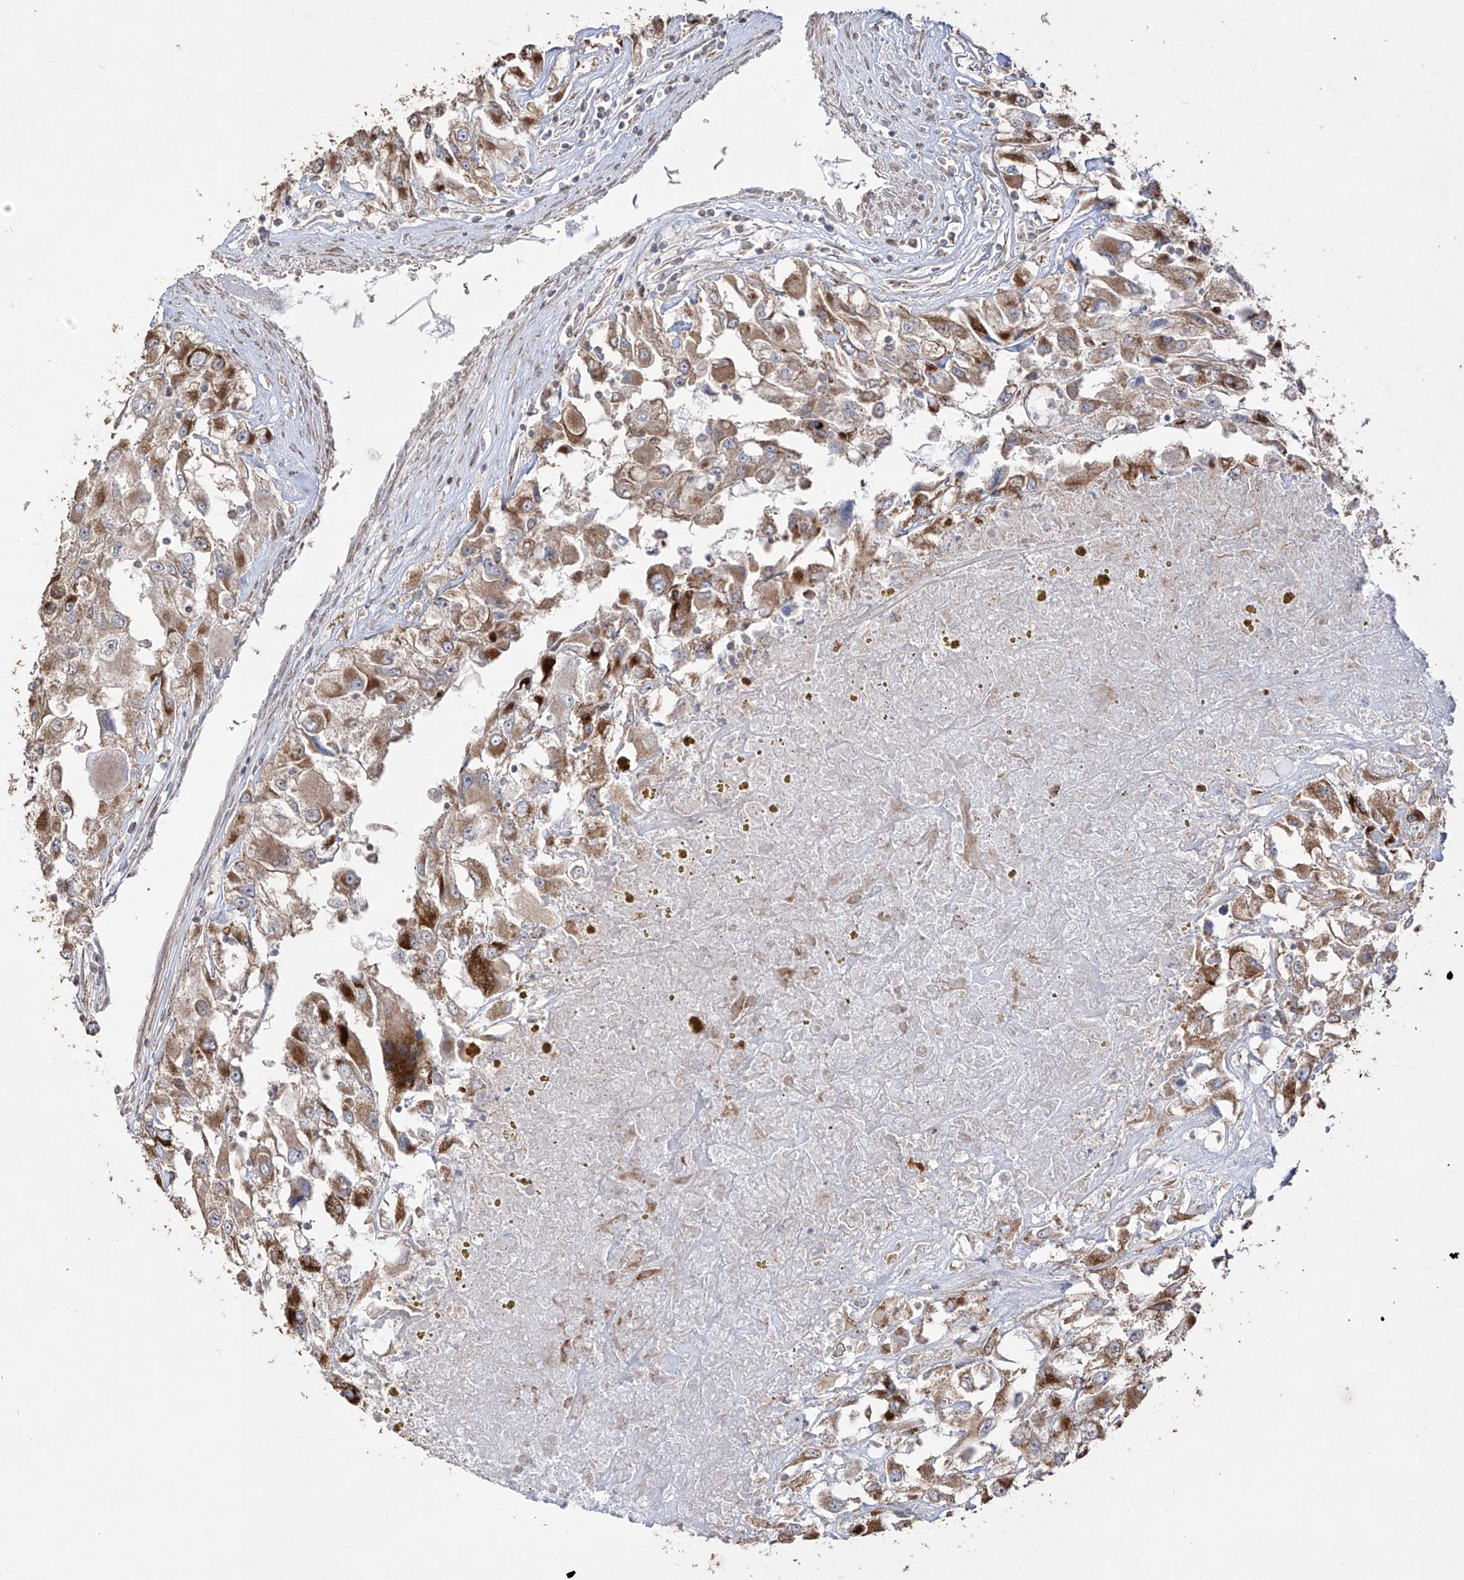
{"staining": {"intensity": "moderate", "quantity": ">75%", "location": "cytoplasmic/membranous"}, "tissue": "renal cancer", "cell_type": "Tumor cells", "image_type": "cancer", "snomed": [{"axis": "morphology", "description": "Adenocarcinoma, NOS"}, {"axis": "topography", "description": "Kidney"}], "caption": "Moderate cytoplasmic/membranous positivity is seen in about >75% of tumor cells in renal cancer.", "gene": "YKT6", "patient": {"sex": "female", "age": 52}}